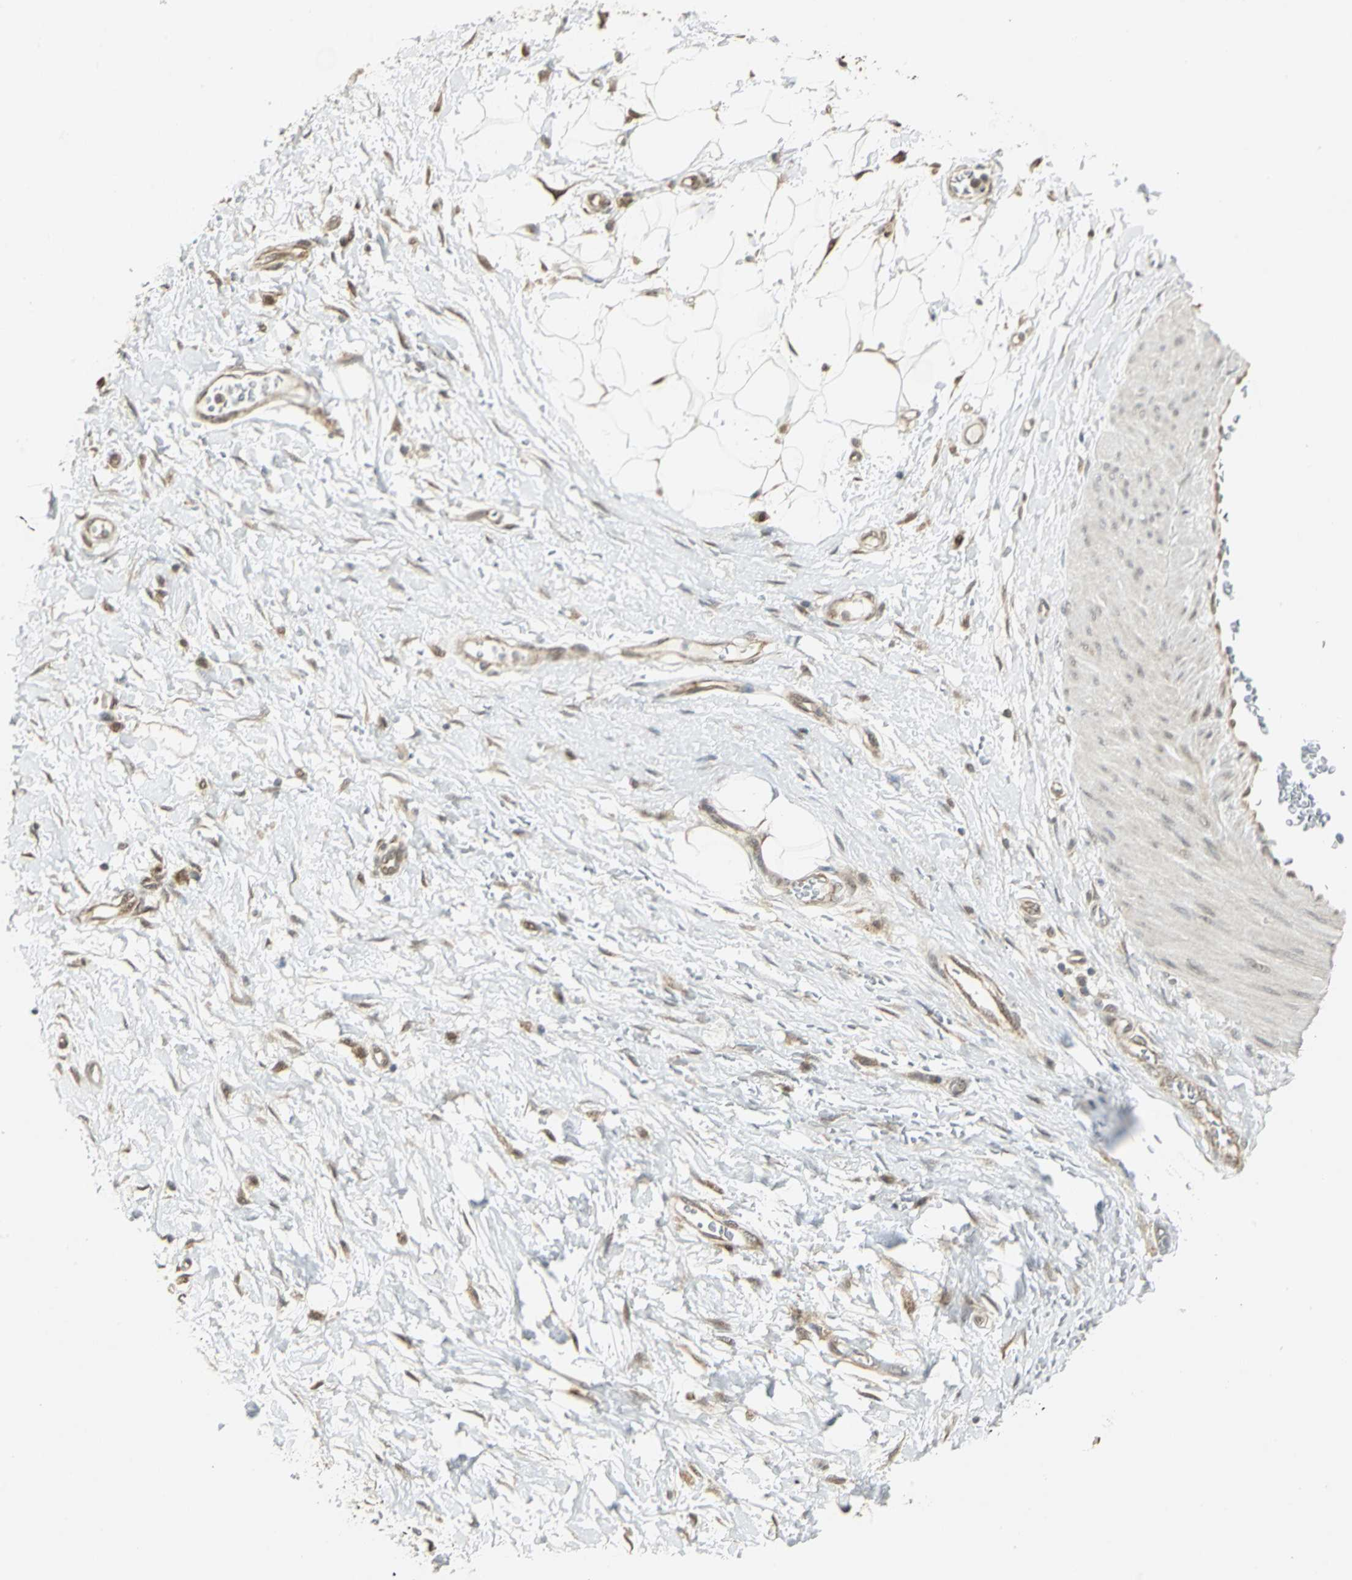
{"staining": {"intensity": "moderate", "quantity": ">75%", "location": "nuclear"}, "tissue": "adipose tissue", "cell_type": "Adipocytes", "image_type": "normal", "snomed": [{"axis": "morphology", "description": "Normal tissue, NOS"}, {"axis": "morphology", "description": "Urothelial carcinoma, High grade"}, {"axis": "topography", "description": "Vascular tissue"}, {"axis": "topography", "description": "Urinary bladder"}], "caption": "A photomicrograph of human adipose tissue stained for a protein reveals moderate nuclear brown staining in adipocytes.", "gene": "PSMC4", "patient": {"sex": "female", "age": 56}}